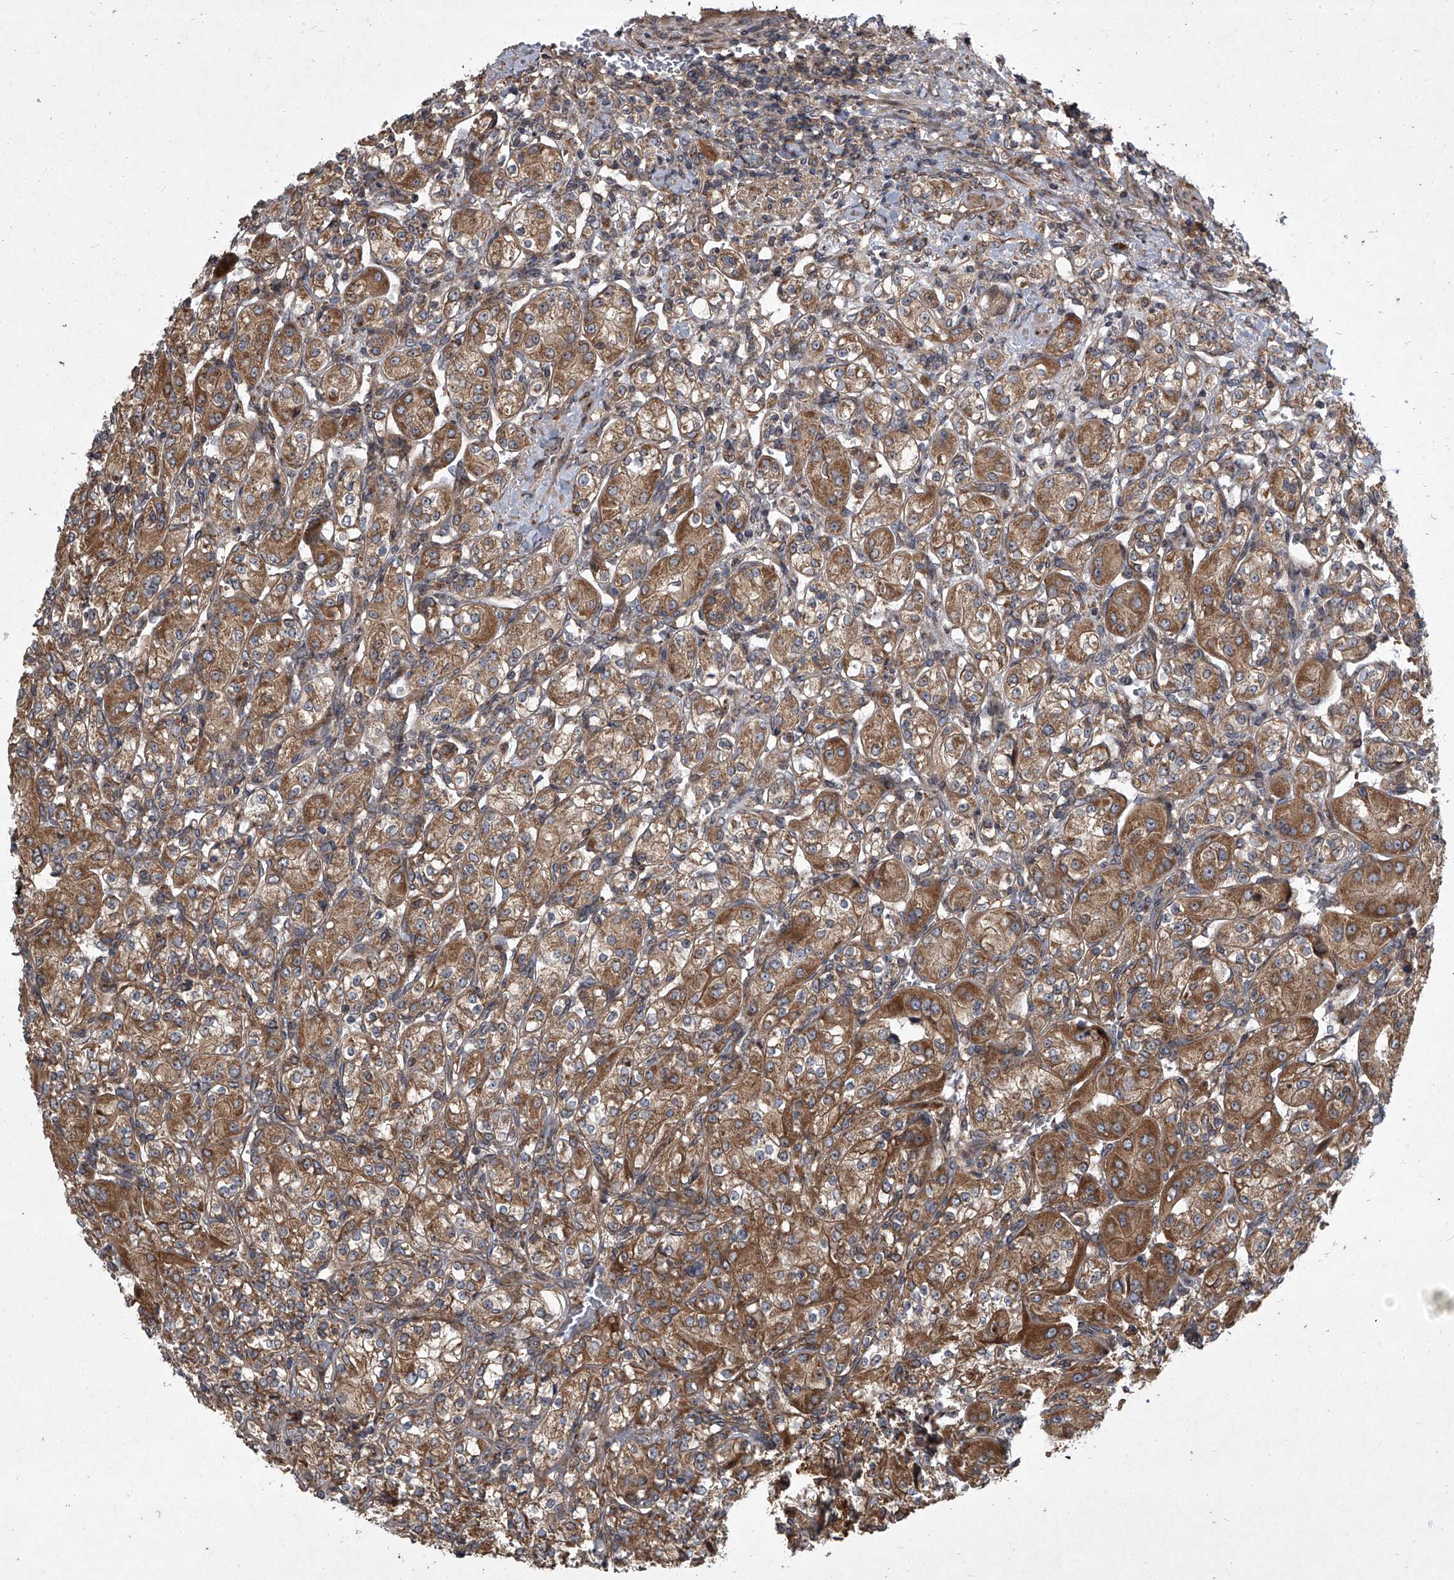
{"staining": {"intensity": "moderate", "quantity": ">75%", "location": "cytoplasmic/membranous"}, "tissue": "renal cancer", "cell_type": "Tumor cells", "image_type": "cancer", "snomed": [{"axis": "morphology", "description": "Adenocarcinoma, NOS"}, {"axis": "topography", "description": "Kidney"}], "caption": "A photomicrograph of human renal adenocarcinoma stained for a protein displays moderate cytoplasmic/membranous brown staining in tumor cells.", "gene": "EVA1C", "patient": {"sex": "male", "age": 77}}